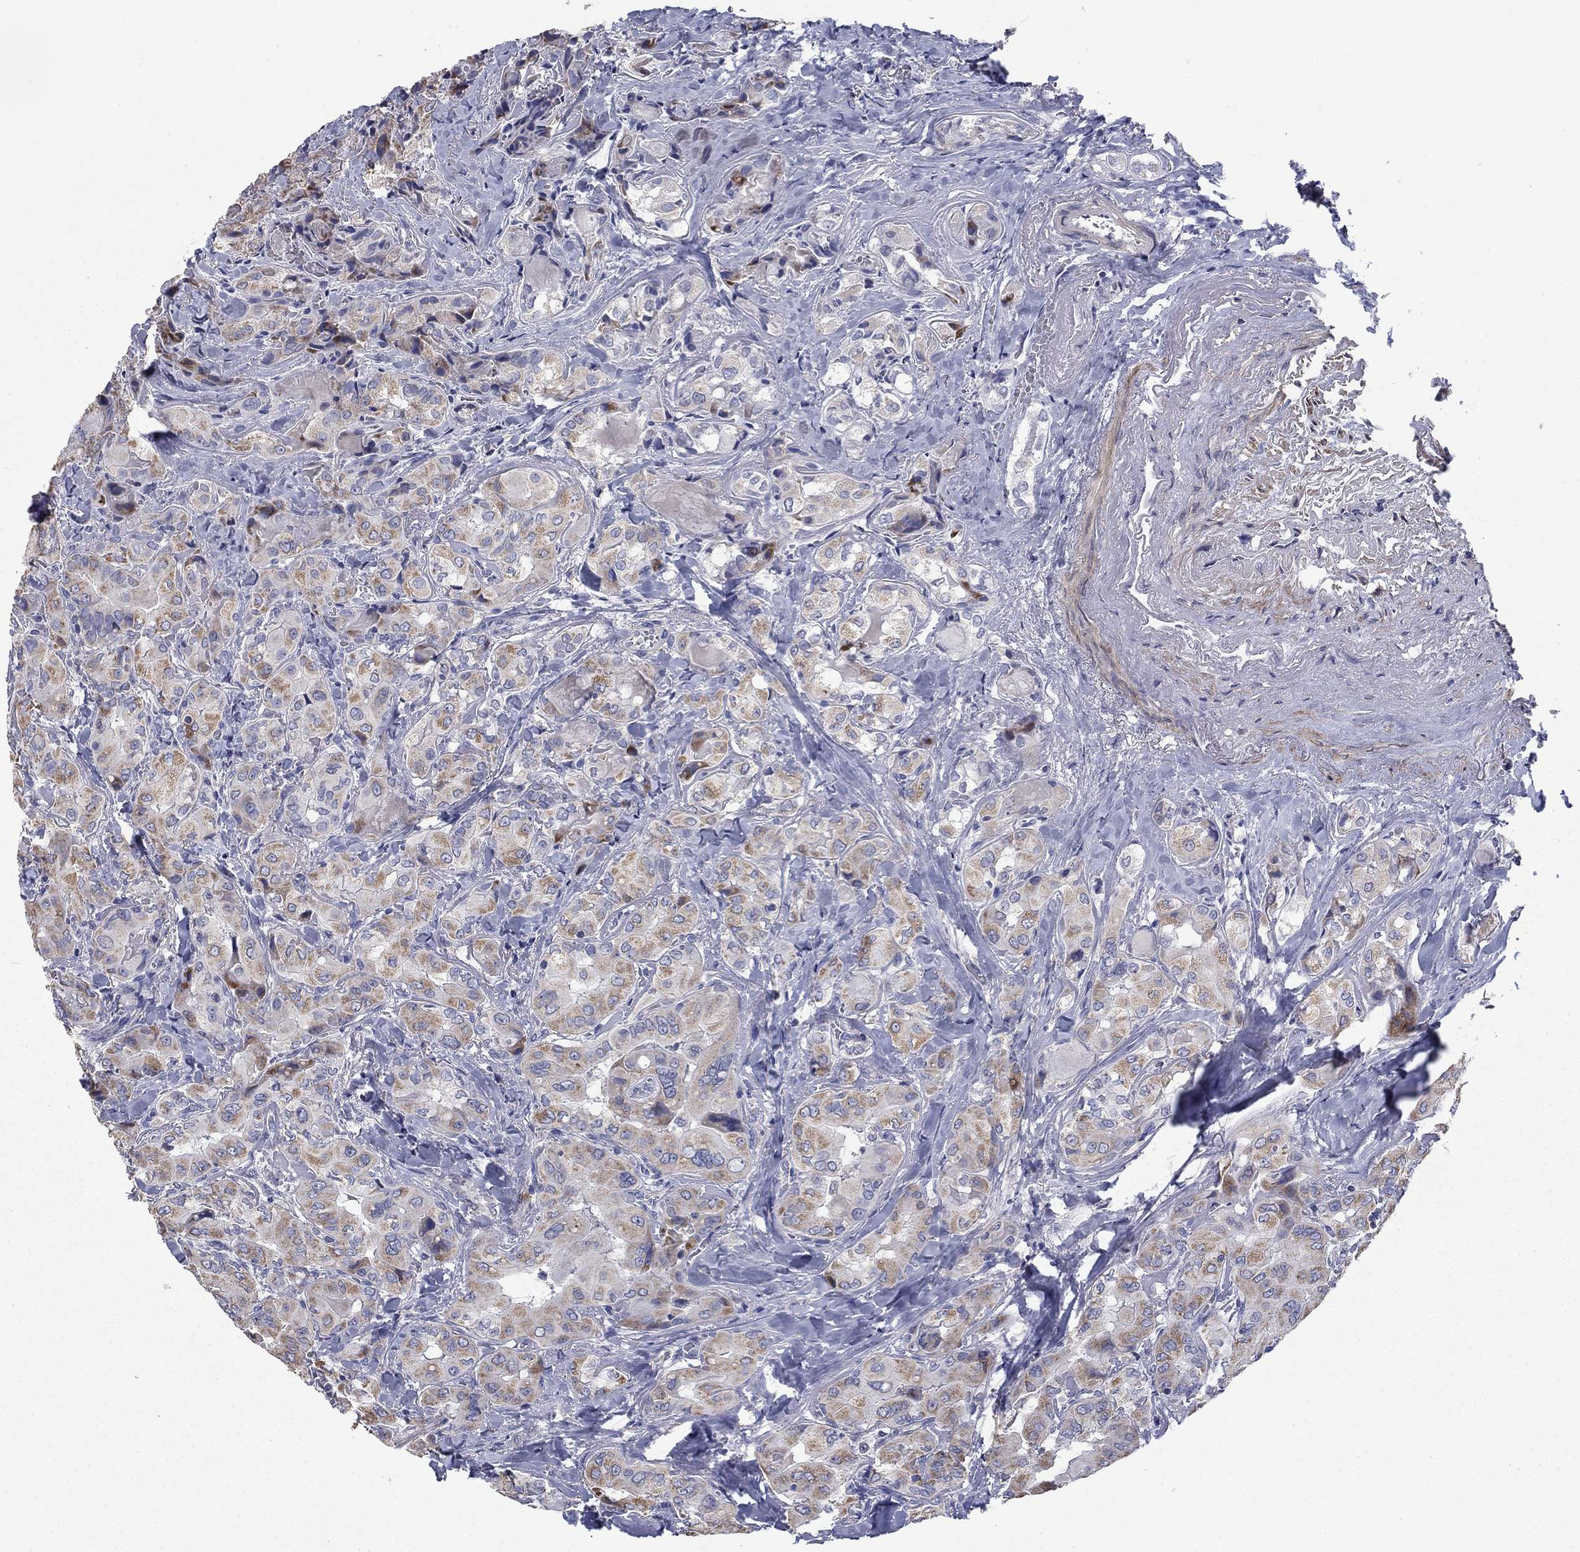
{"staining": {"intensity": "moderate", "quantity": "25%-75%", "location": "cytoplasmic/membranous"}, "tissue": "thyroid cancer", "cell_type": "Tumor cells", "image_type": "cancer", "snomed": [{"axis": "morphology", "description": "Normal tissue, NOS"}, {"axis": "morphology", "description": "Papillary adenocarcinoma, NOS"}, {"axis": "topography", "description": "Thyroid gland"}], "caption": "Immunohistochemical staining of thyroid papillary adenocarcinoma displays medium levels of moderate cytoplasmic/membranous protein expression in approximately 25%-75% of tumor cells.", "gene": "FRK", "patient": {"sex": "female", "age": 66}}